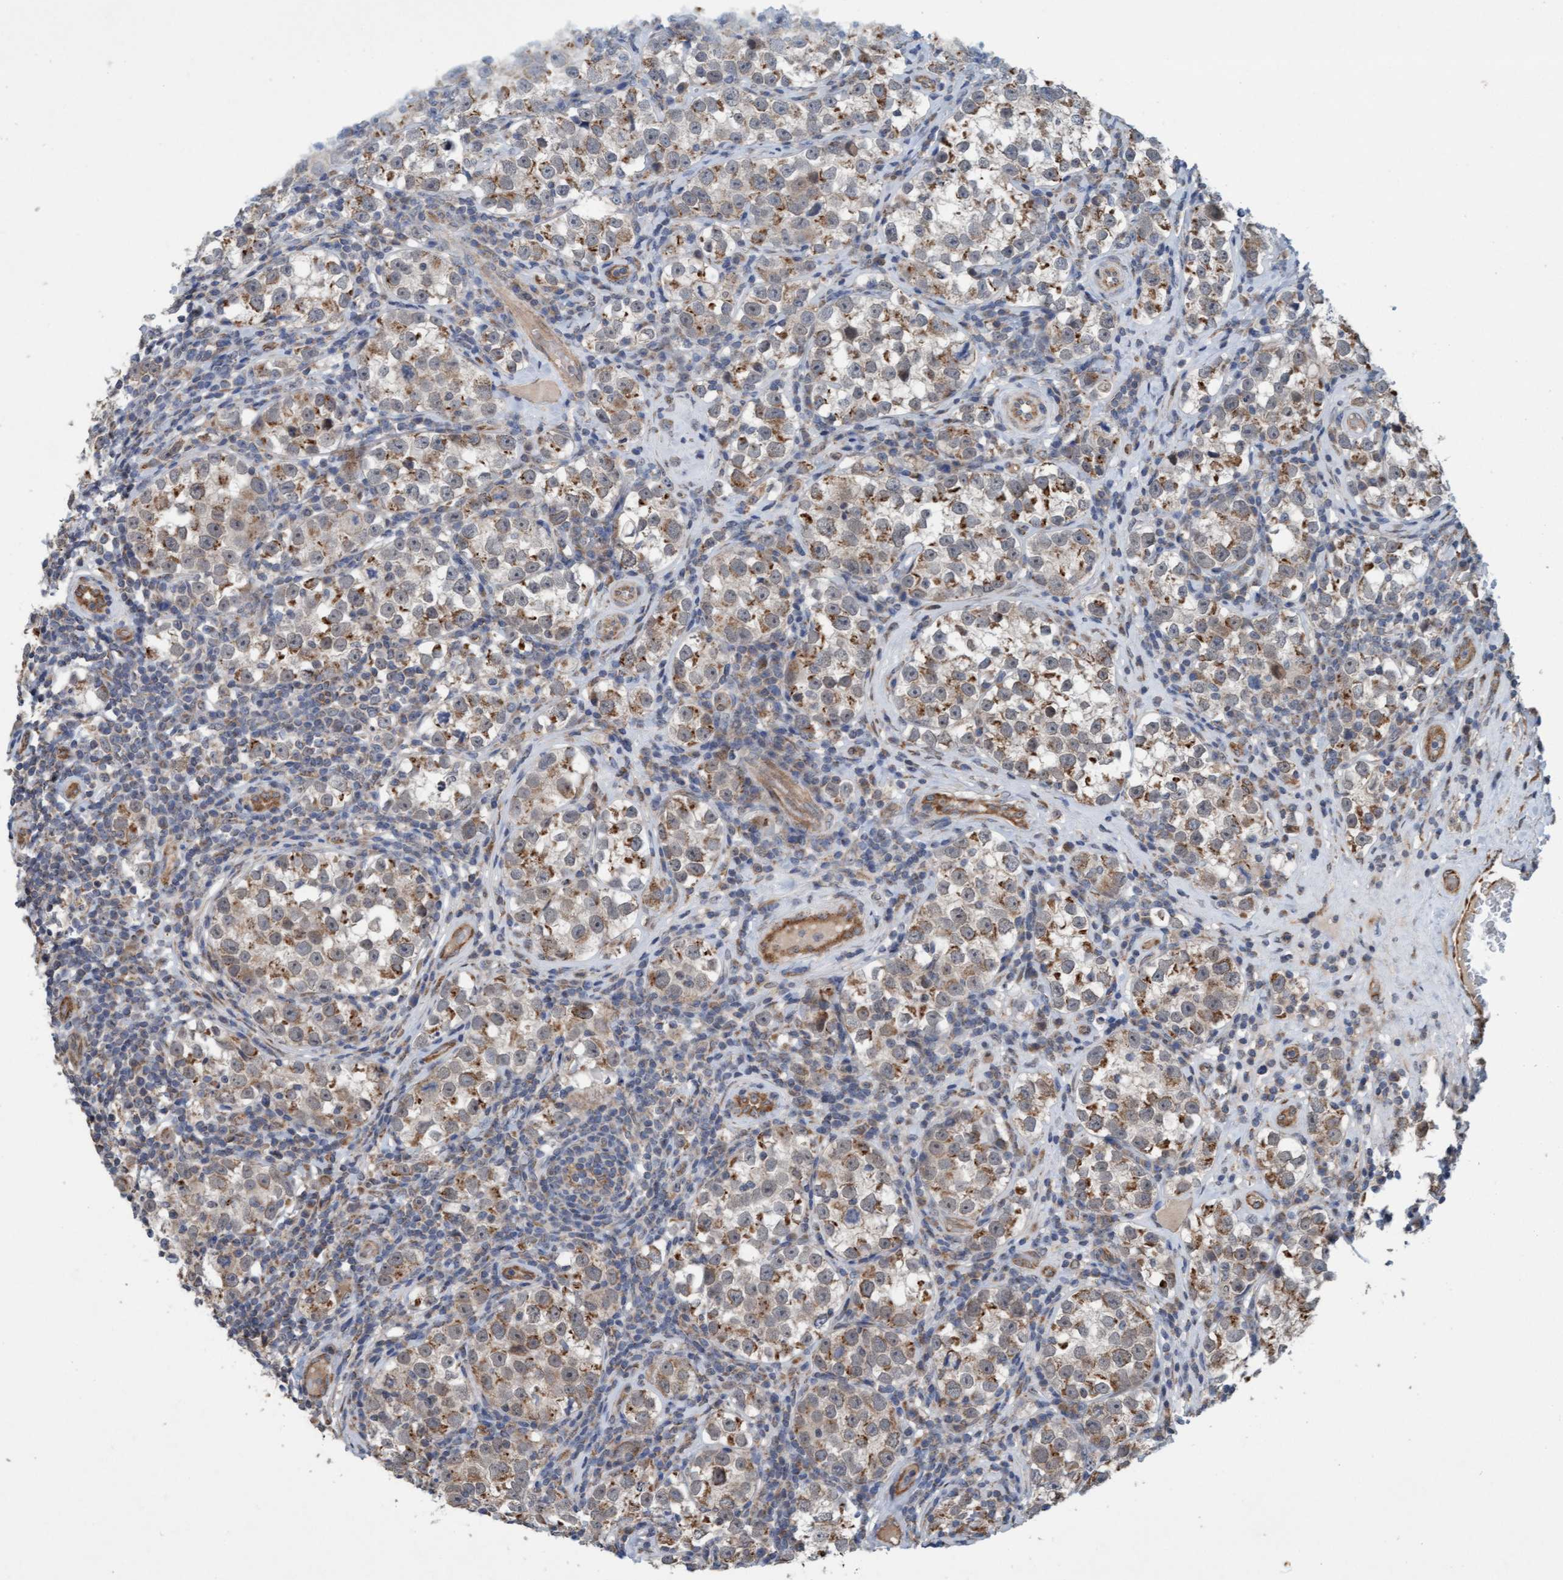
{"staining": {"intensity": "moderate", "quantity": ">75%", "location": "cytoplasmic/membranous"}, "tissue": "testis cancer", "cell_type": "Tumor cells", "image_type": "cancer", "snomed": [{"axis": "morphology", "description": "Normal tissue, NOS"}, {"axis": "morphology", "description": "Seminoma, NOS"}, {"axis": "topography", "description": "Testis"}], "caption": "Tumor cells exhibit medium levels of moderate cytoplasmic/membranous positivity in approximately >75% of cells in human testis cancer.", "gene": "ZNF566", "patient": {"sex": "male", "age": 43}}